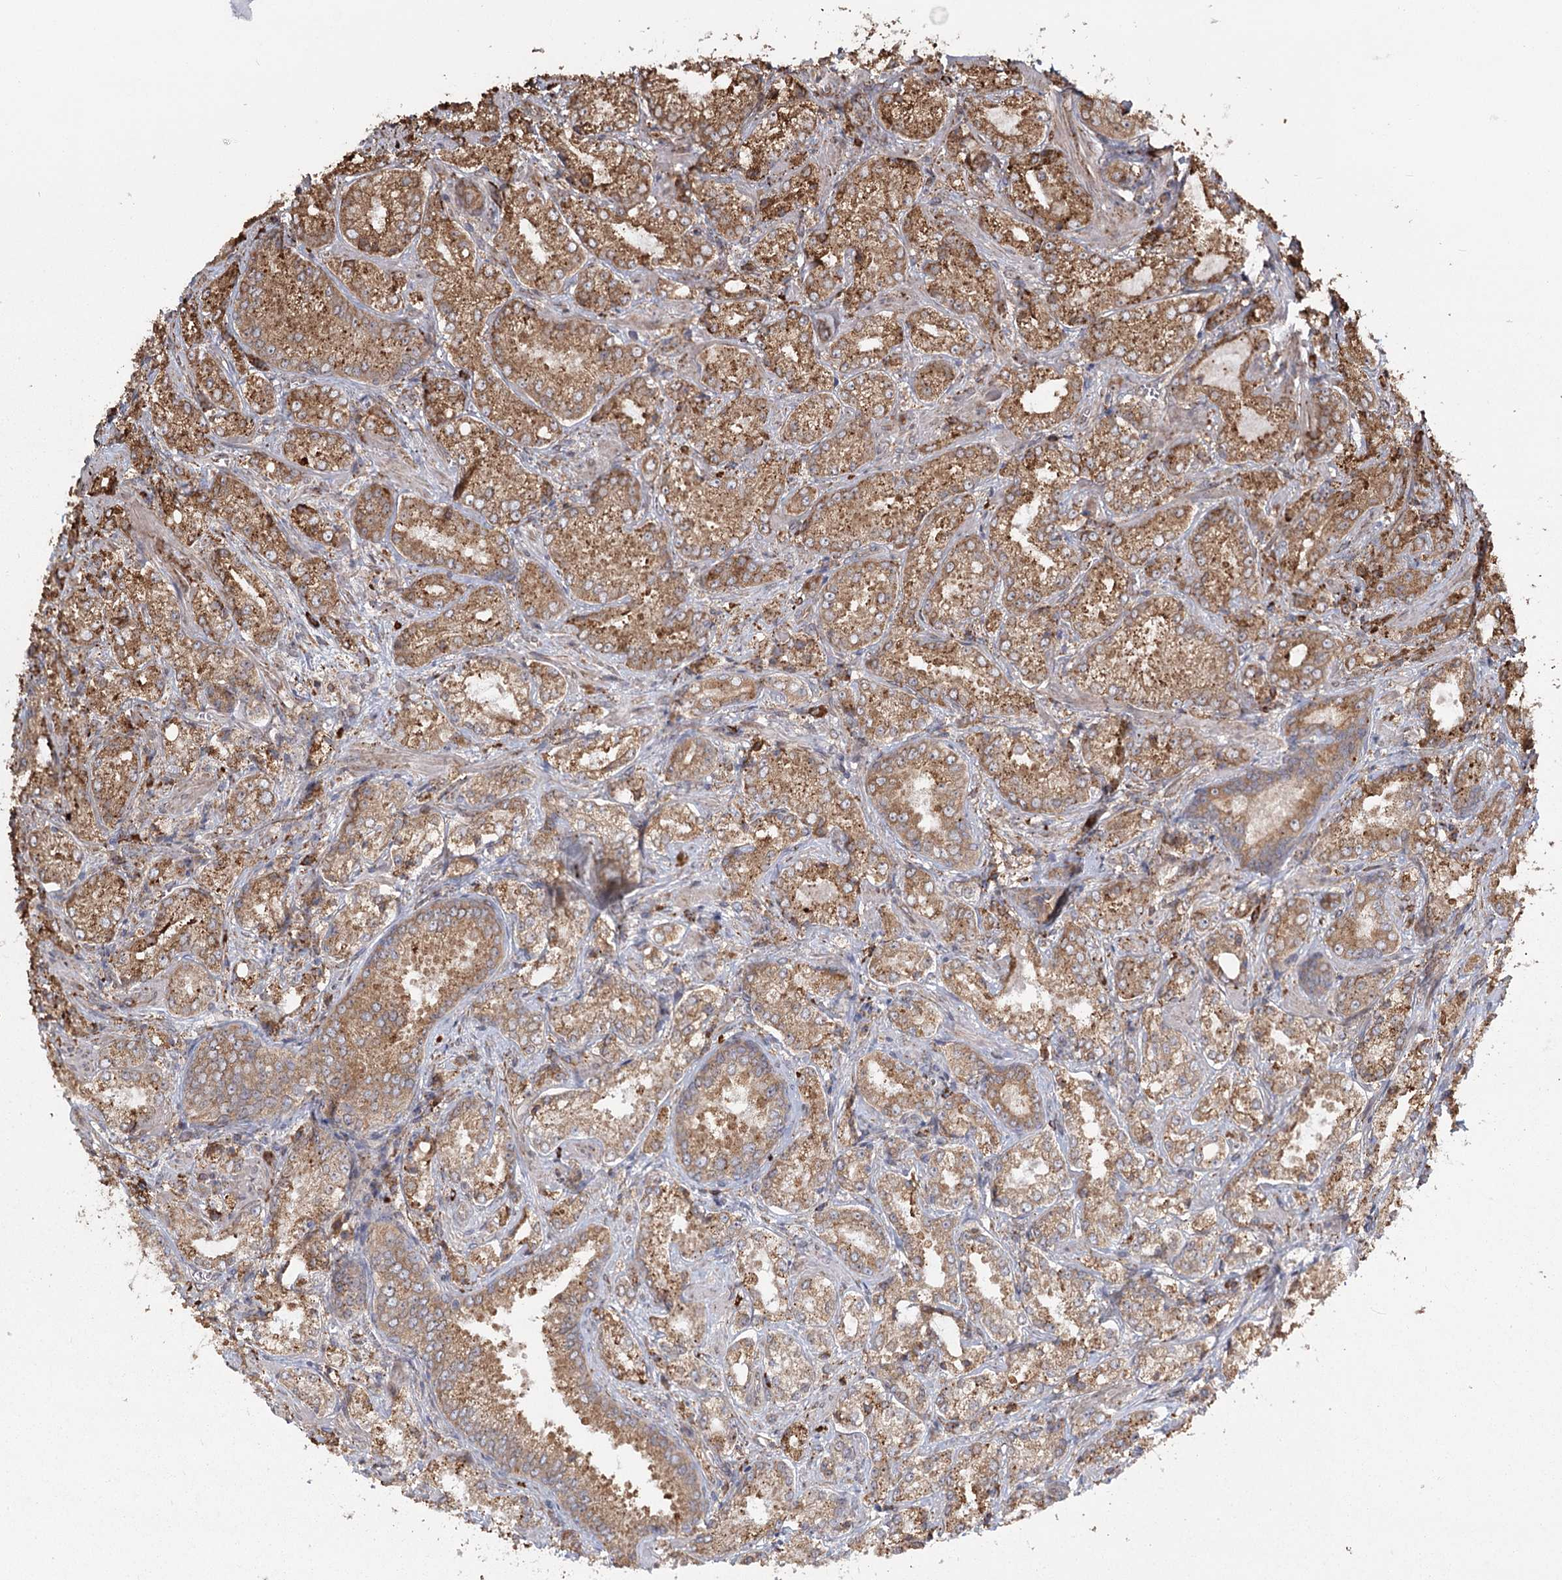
{"staining": {"intensity": "moderate", "quantity": ">75%", "location": "cytoplasmic/membranous"}, "tissue": "prostate cancer", "cell_type": "Tumor cells", "image_type": "cancer", "snomed": [{"axis": "morphology", "description": "Adenocarcinoma, Low grade"}, {"axis": "topography", "description": "Prostate"}], "caption": "Immunohistochemical staining of prostate cancer (low-grade adenocarcinoma) exhibits medium levels of moderate cytoplasmic/membranous protein expression in about >75% of tumor cells. (Brightfield microscopy of DAB IHC at high magnification).", "gene": "FAM13A", "patient": {"sex": "male", "age": 74}}